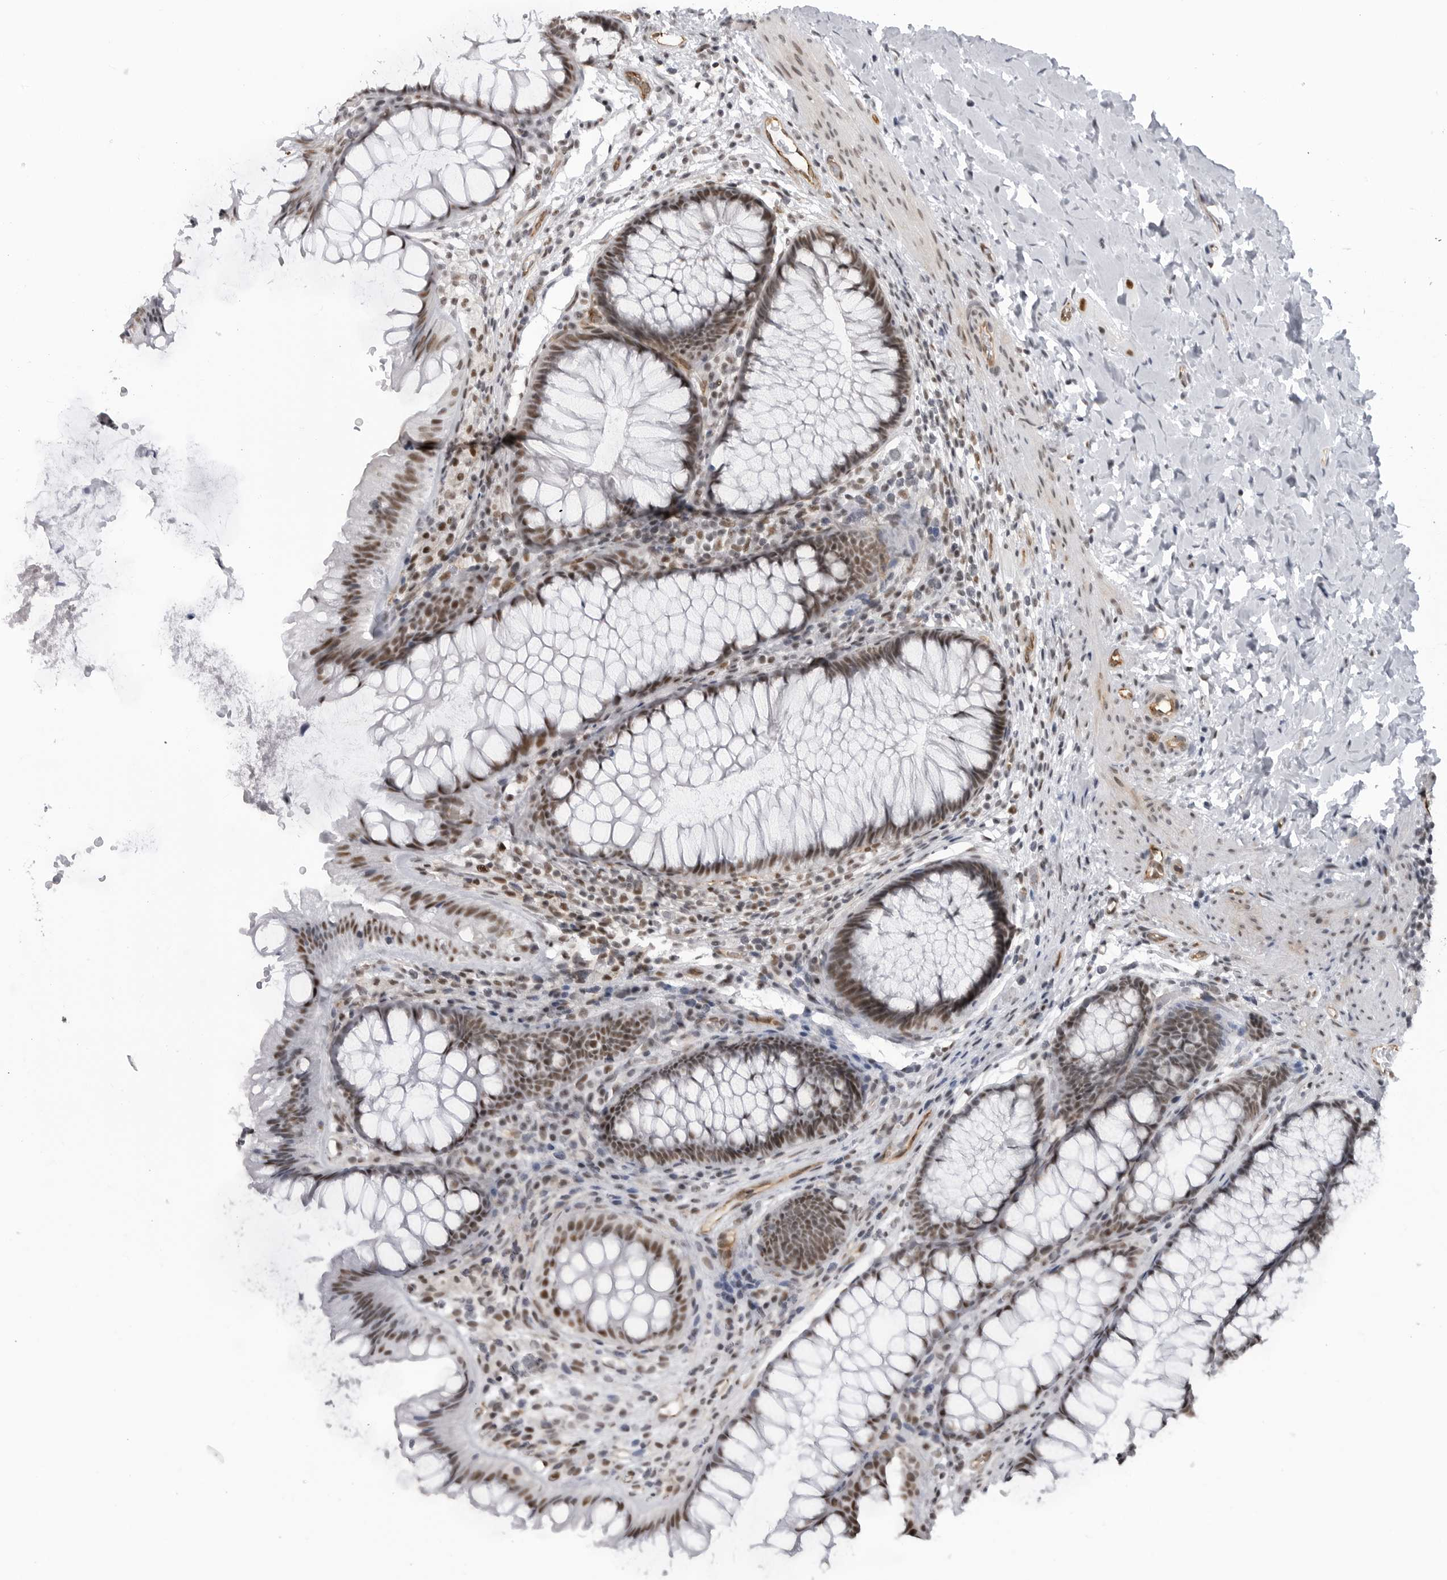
{"staining": {"intensity": "negative", "quantity": "none", "location": "none"}, "tissue": "colon", "cell_type": "Endothelial cells", "image_type": "normal", "snomed": [{"axis": "morphology", "description": "Normal tissue, NOS"}, {"axis": "topography", "description": "Colon"}], "caption": "Immunohistochemistry (IHC) histopathology image of benign colon: colon stained with DAB (3,3'-diaminobenzidine) exhibits no significant protein expression in endothelial cells. Nuclei are stained in blue.", "gene": "RNF26", "patient": {"sex": "female", "age": 62}}